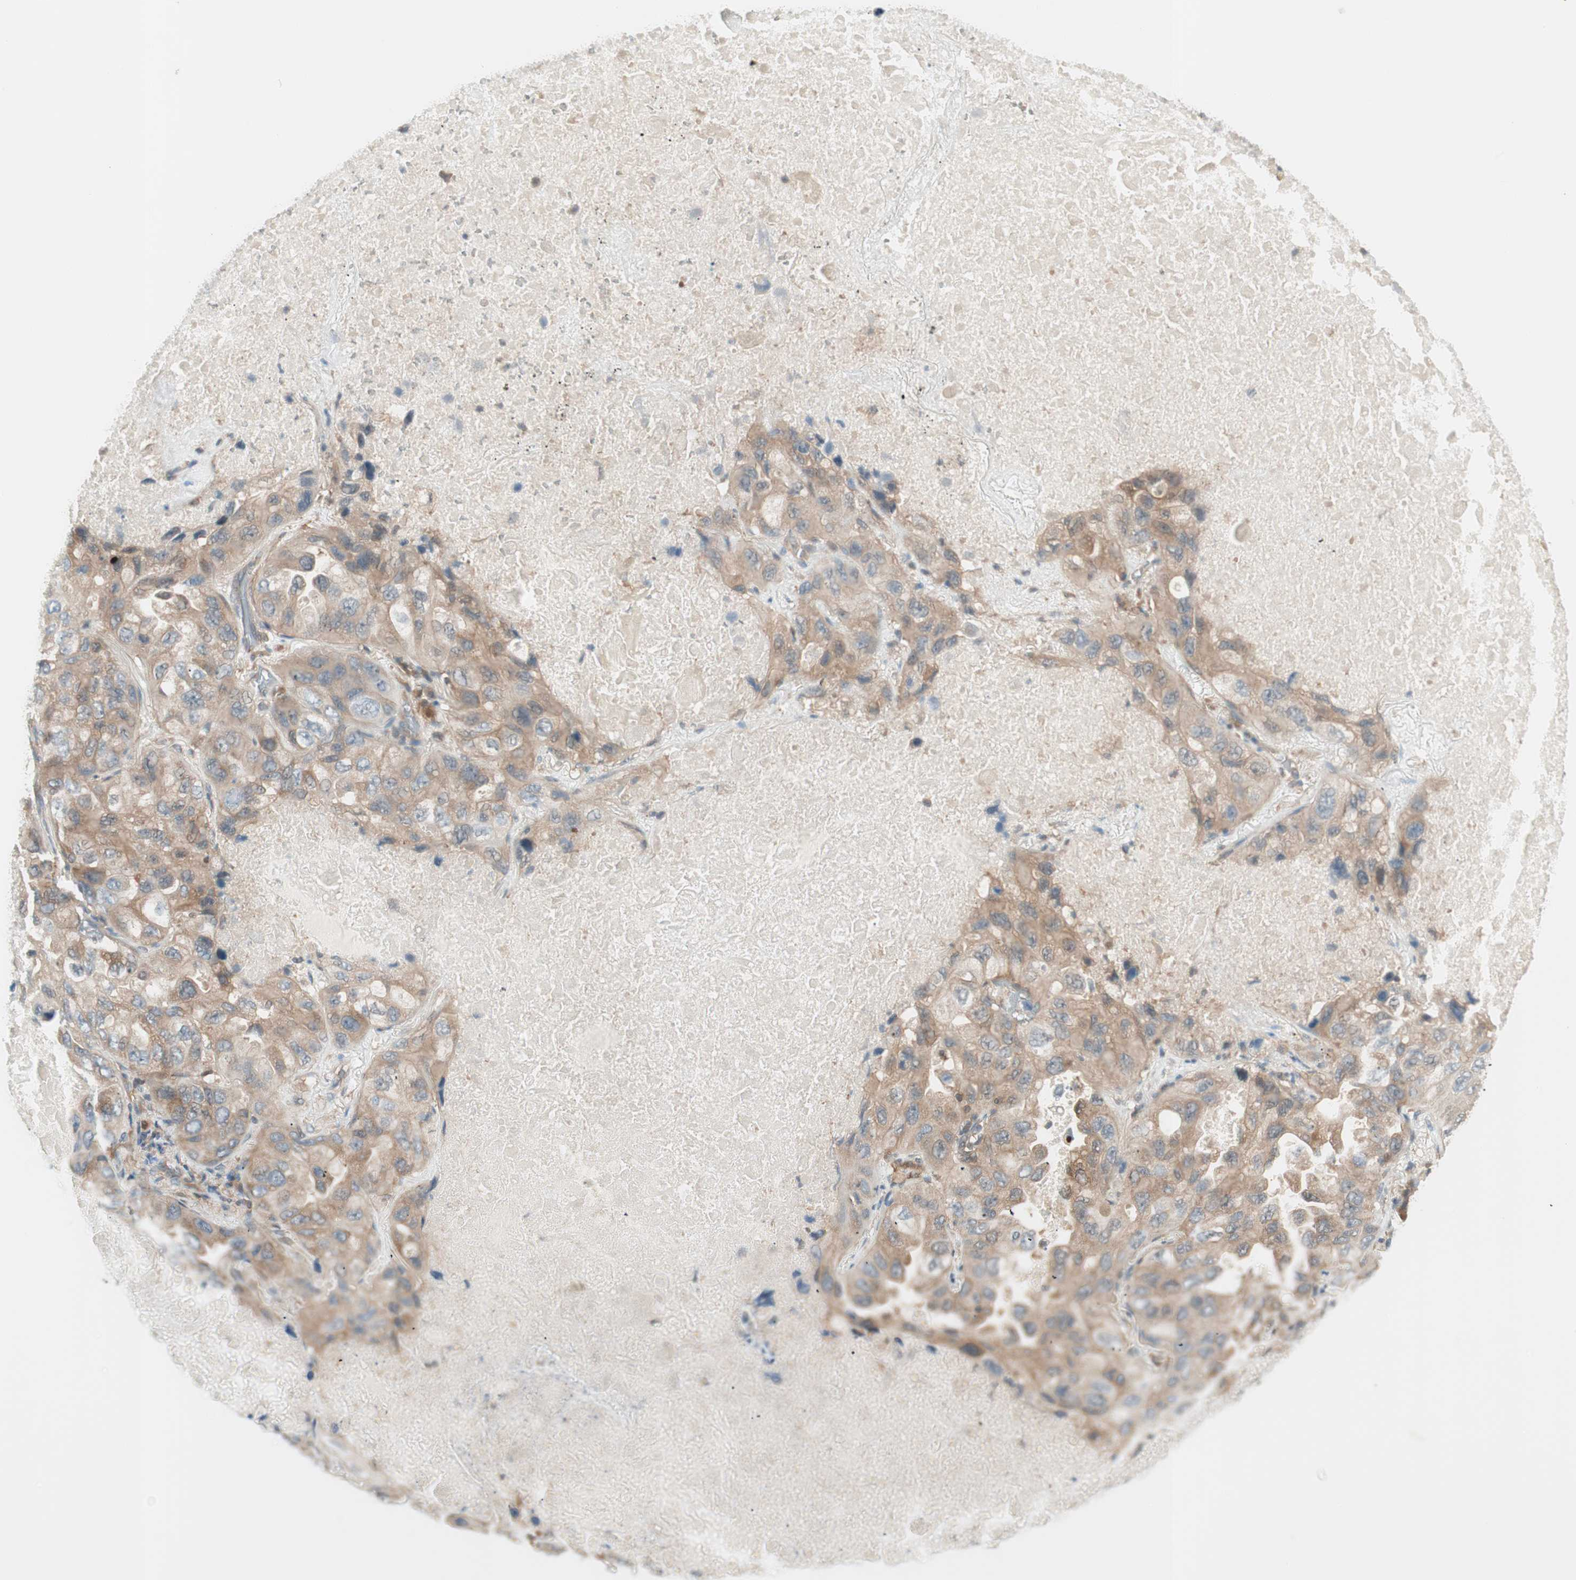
{"staining": {"intensity": "moderate", "quantity": ">75%", "location": "cytoplasmic/membranous"}, "tissue": "lung cancer", "cell_type": "Tumor cells", "image_type": "cancer", "snomed": [{"axis": "morphology", "description": "Squamous cell carcinoma, NOS"}, {"axis": "topography", "description": "Lung"}], "caption": "Tumor cells display medium levels of moderate cytoplasmic/membranous staining in approximately >75% of cells in human squamous cell carcinoma (lung).", "gene": "GALT", "patient": {"sex": "female", "age": 73}}